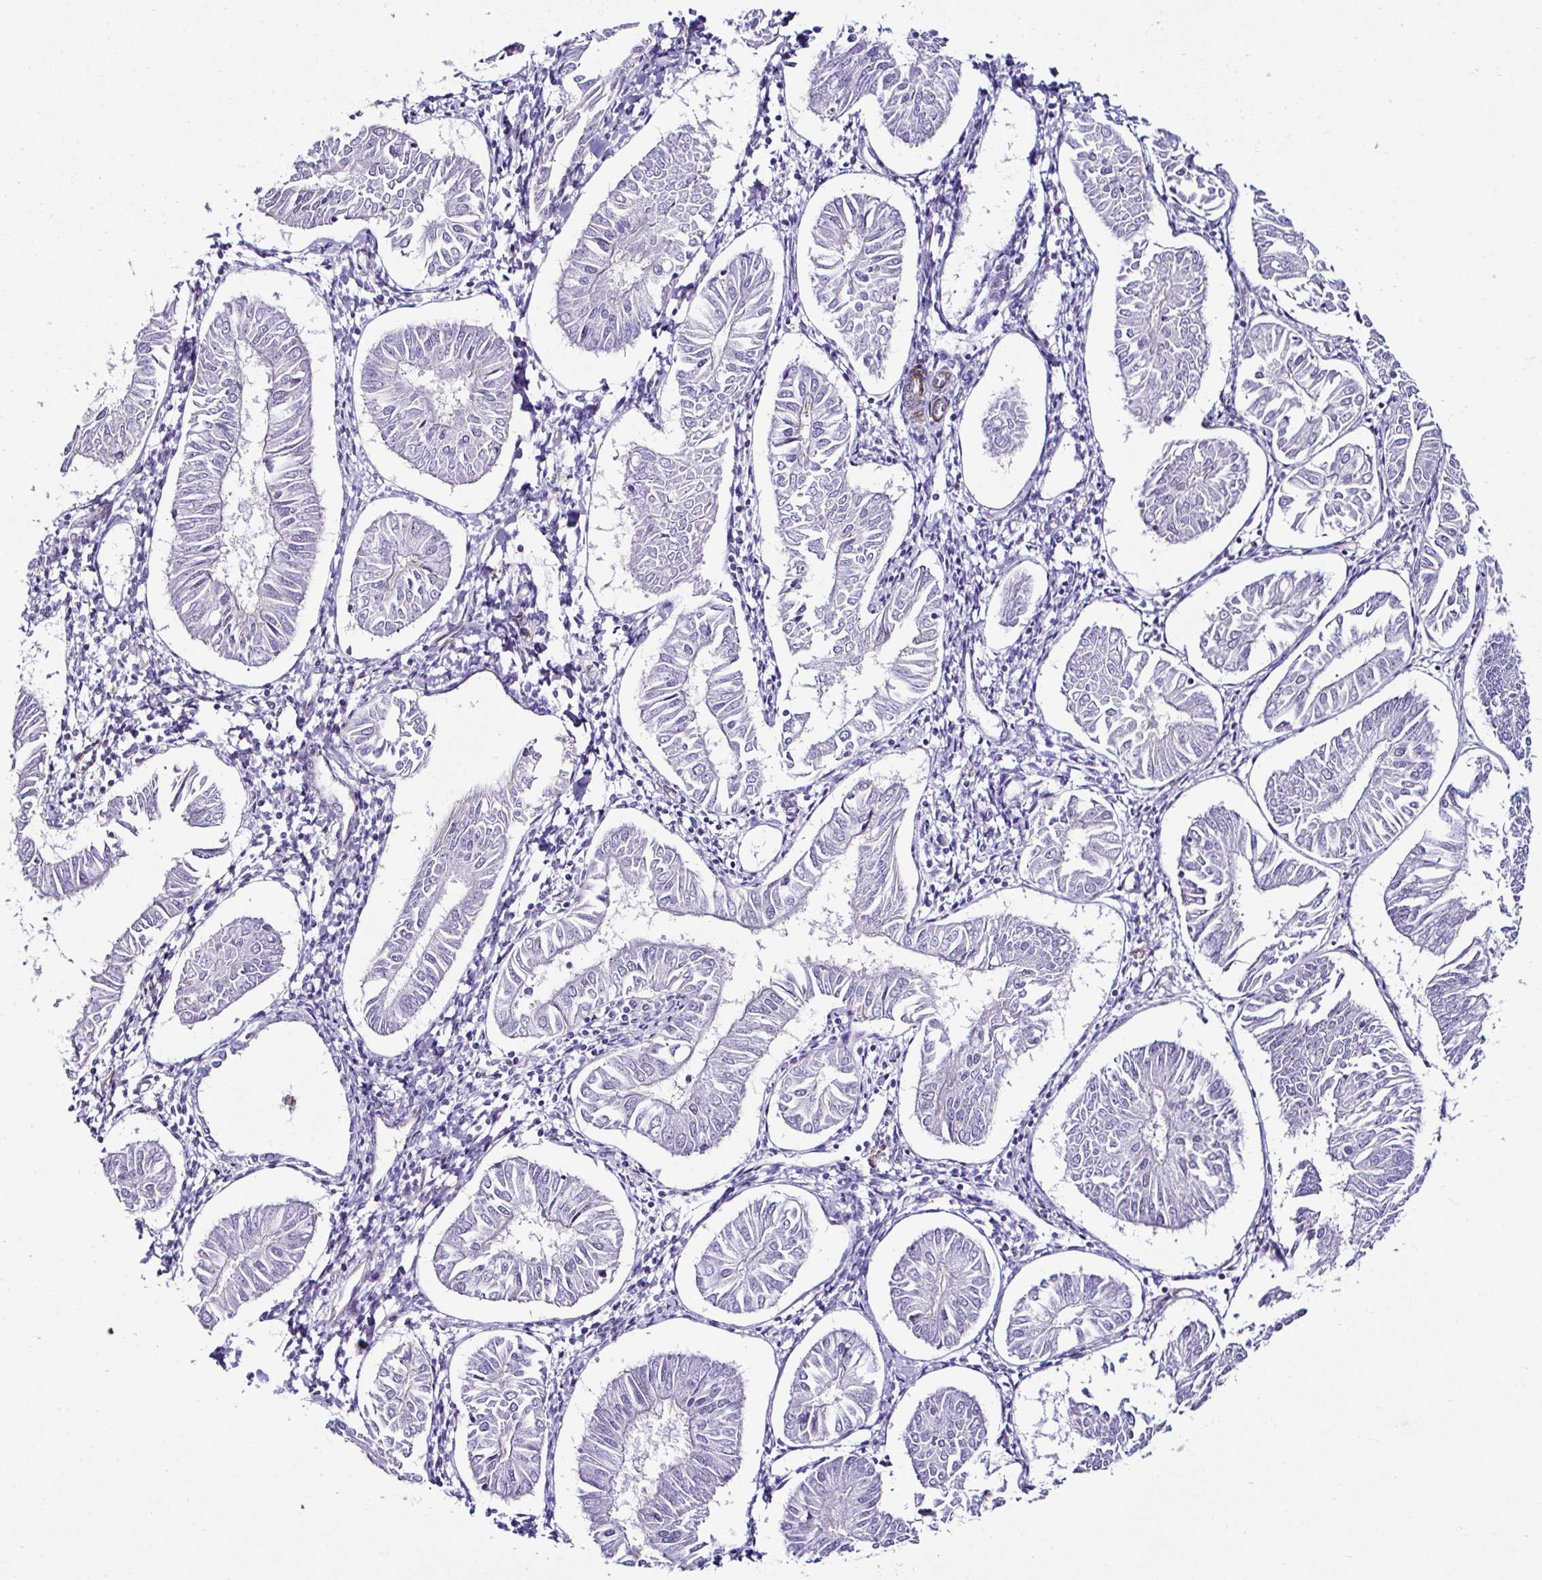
{"staining": {"intensity": "negative", "quantity": "none", "location": "none"}, "tissue": "endometrial cancer", "cell_type": "Tumor cells", "image_type": "cancer", "snomed": [{"axis": "morphology", "description": "Adenocarcinoma, NOS"}, {"axis": "topography", "description": "Endometrium"}], "caption": "Histopathology image shows no protein positivity in tumor cells of endometrial cancer tissue.", "gene": "FBXO34", "patient": {"sex": "female", "age": 58}}